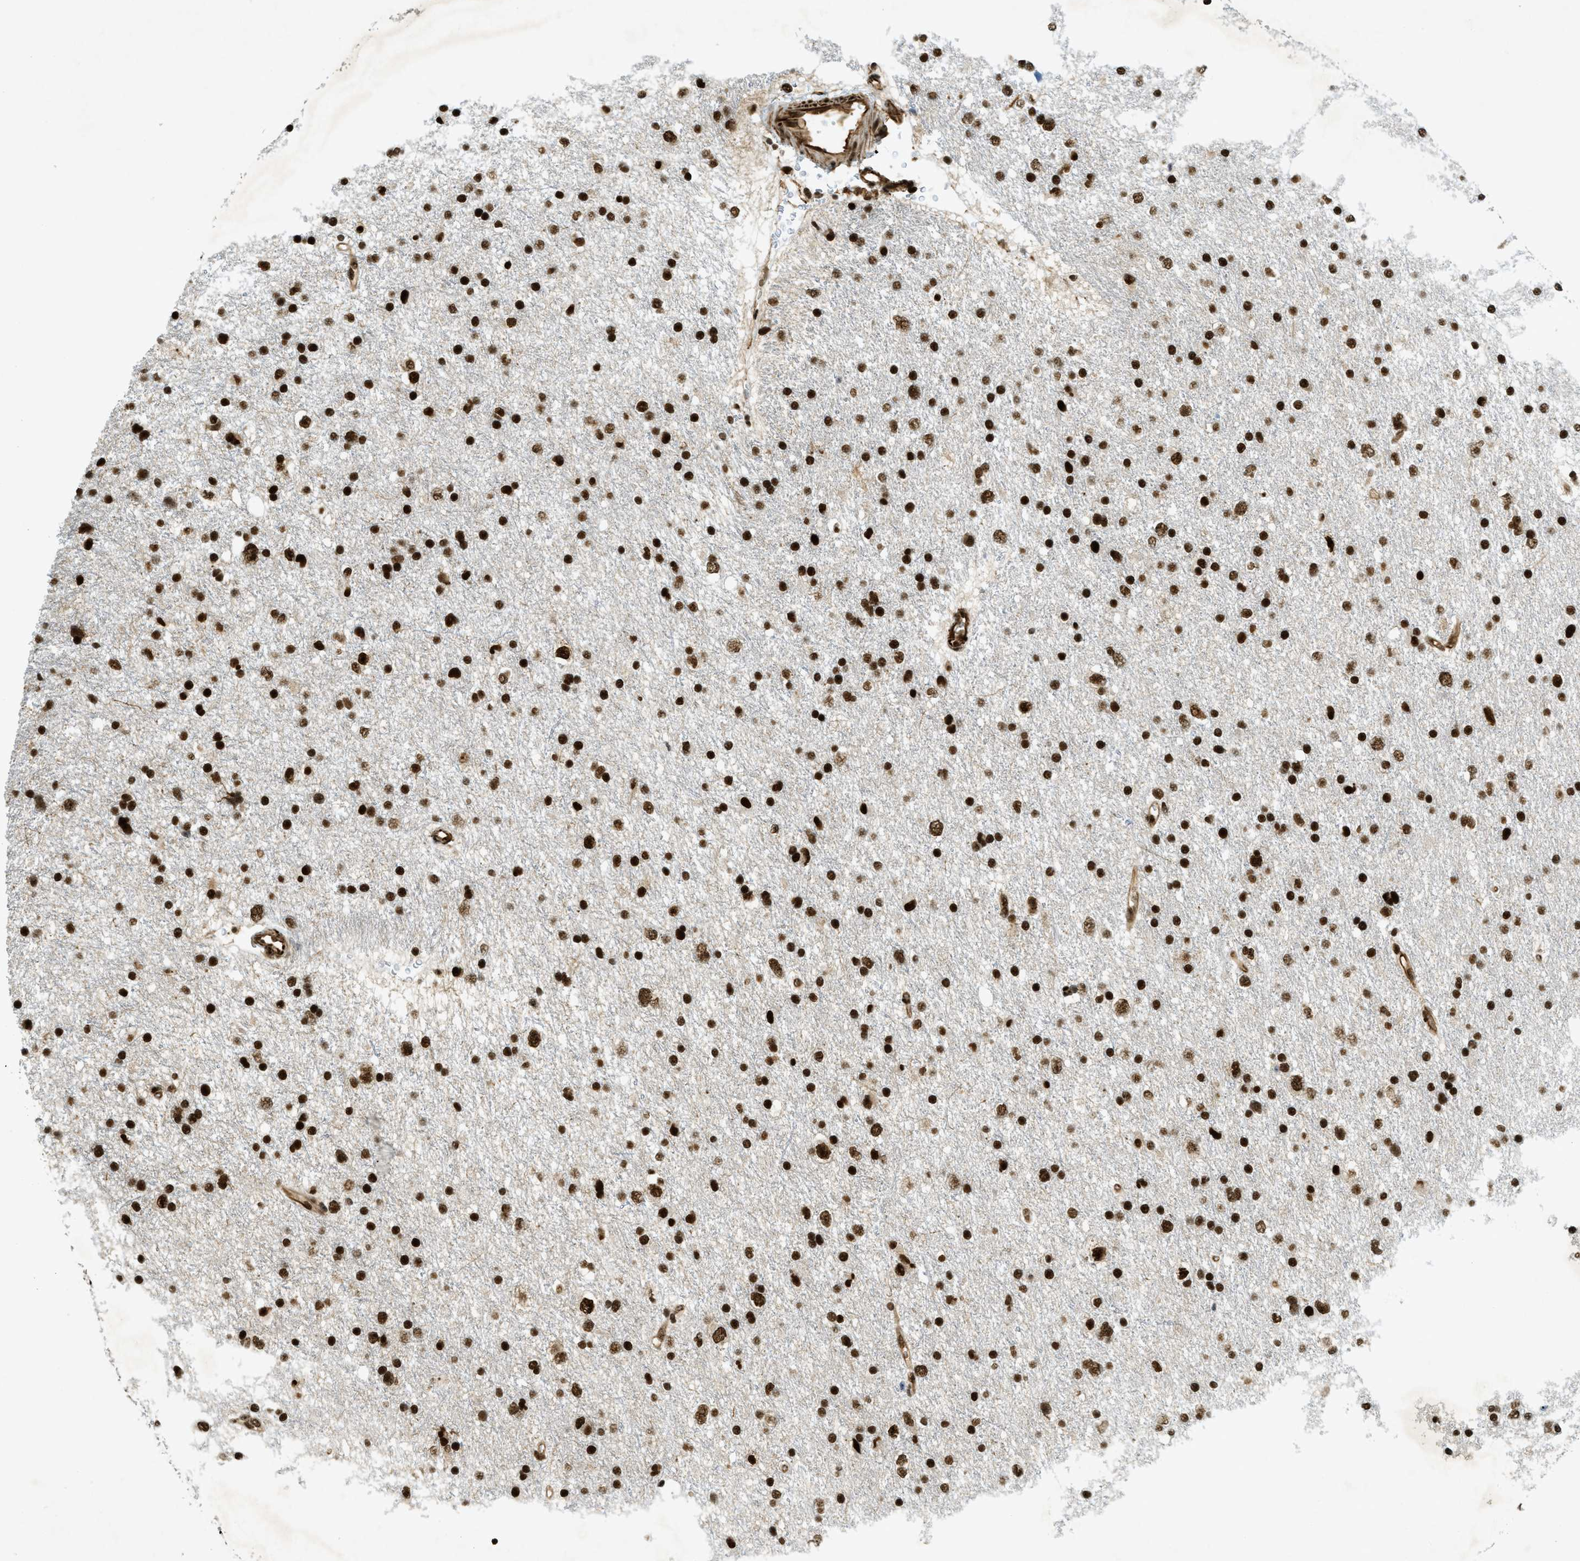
{"staining": {"intensity": "strong", "quantity": ">75%", "location": "nuclear"}, "tissue": "glioma", "cell_type": "Tumor cells", "image_type": "cancer", "snomed": [{"axis": "morphology", "description": "Glioma, malignant, Low grade"}, {"axis": "topography", "description": "Brain"}], "caption": "Immunohistochemical staining of human glioma demonstrates high levels of strong nuclear protein expression in approximately >75% of tumor cells. (Stains: DAB (3,3'-diaminobenzidine) in brown, nuclei in blue, Microscopy: brightfield microscopy at high magnification).", "gene": "ZFR", "patient": {"sex": "female", "age": 37}}